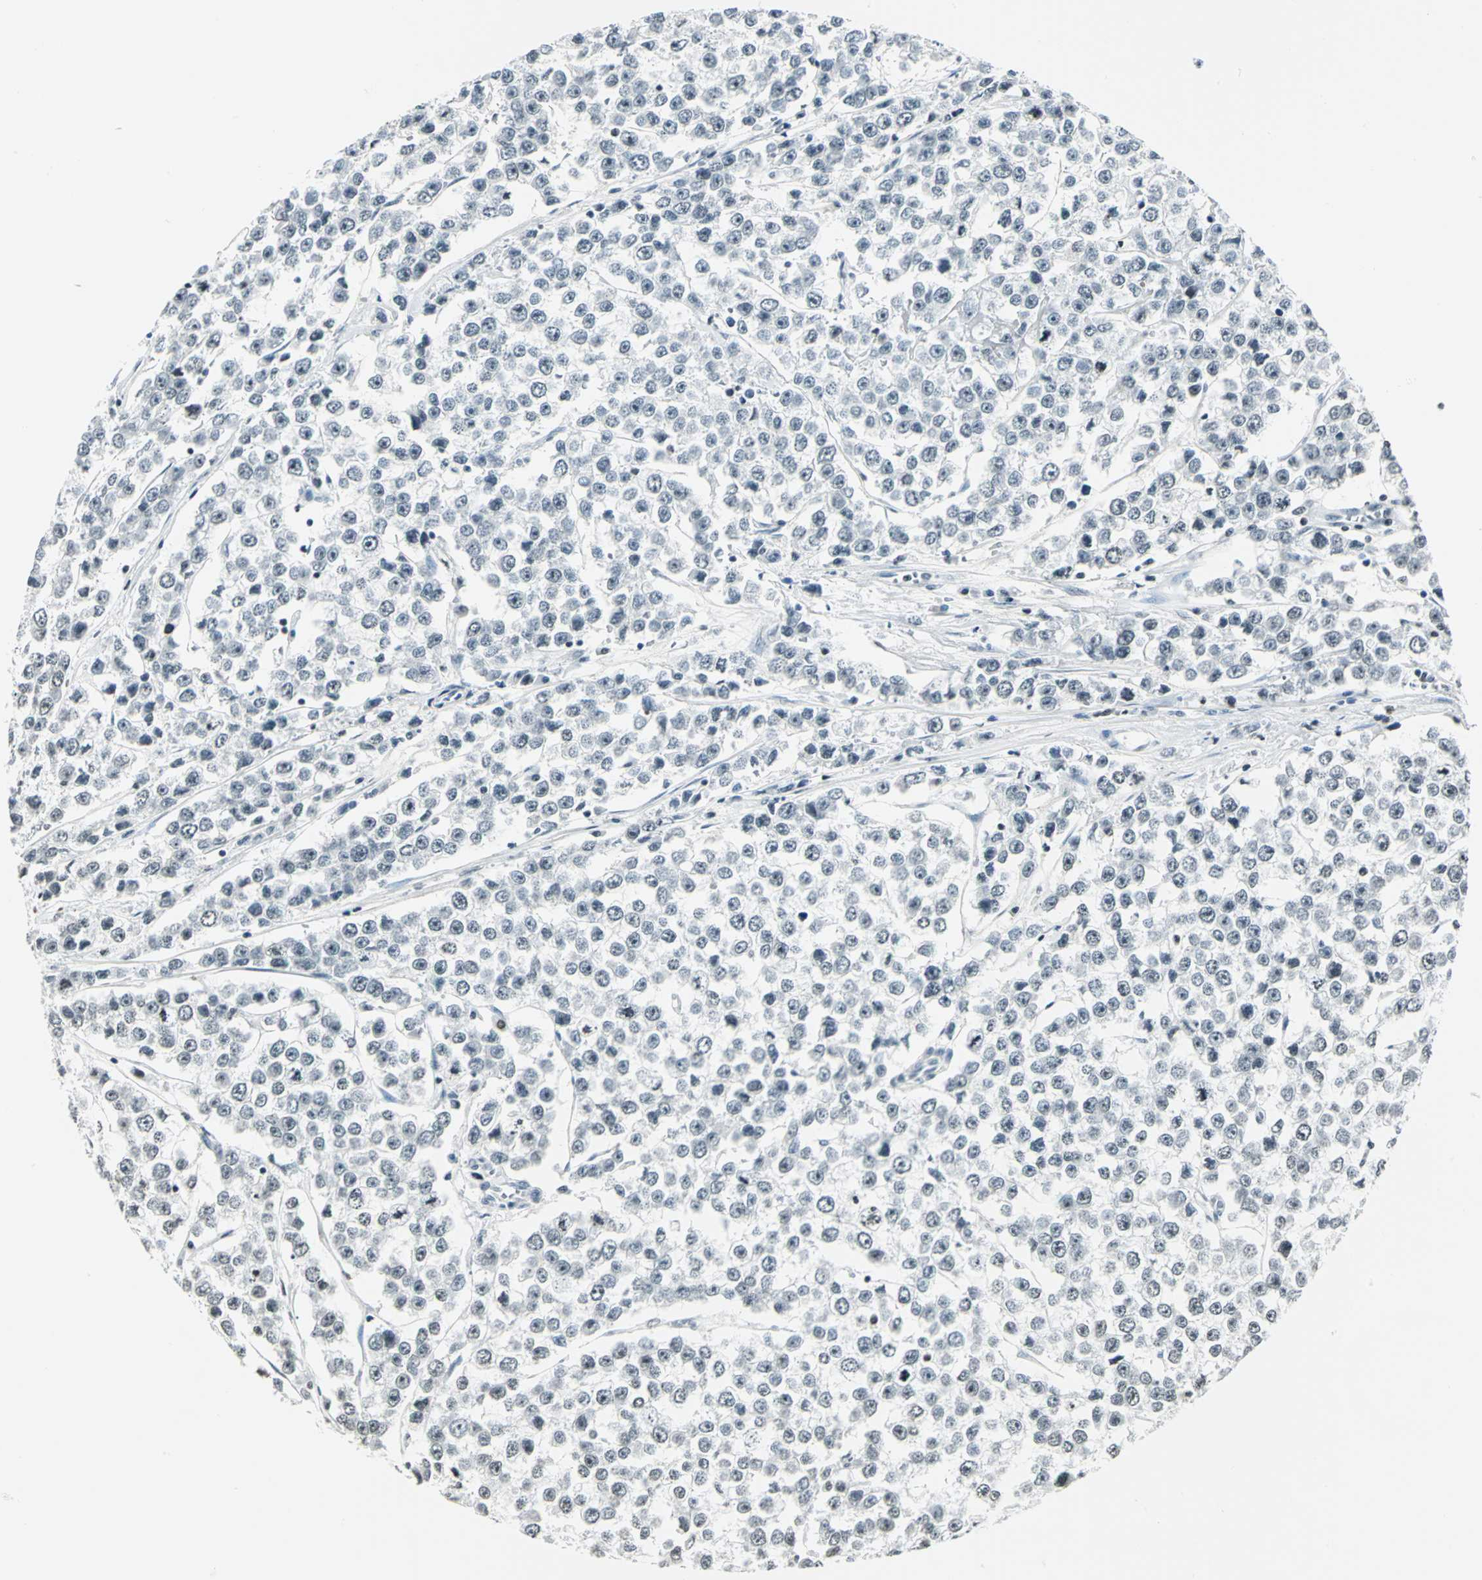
{"staining": {"intensity": "negative", "quantity": "none", "location": "none"}, "tissue": "testis cancer", "cell_type": "Tumor cells", "image_type": "cancer", "snomed": [{"axis": "morphology", "description": "Seminoma, NOS"}, {"axis": "morphology", "description": "Carcinoma, Embryonal, NOS"}, {"axis": "topography", "description": "Testis"}], "caption": "This is an IHC histopathology image of seminoma (testis). There is no positivity in tumor cells.", "gene": "MCM4", "patient": {"sex": "male", "age": 52}}